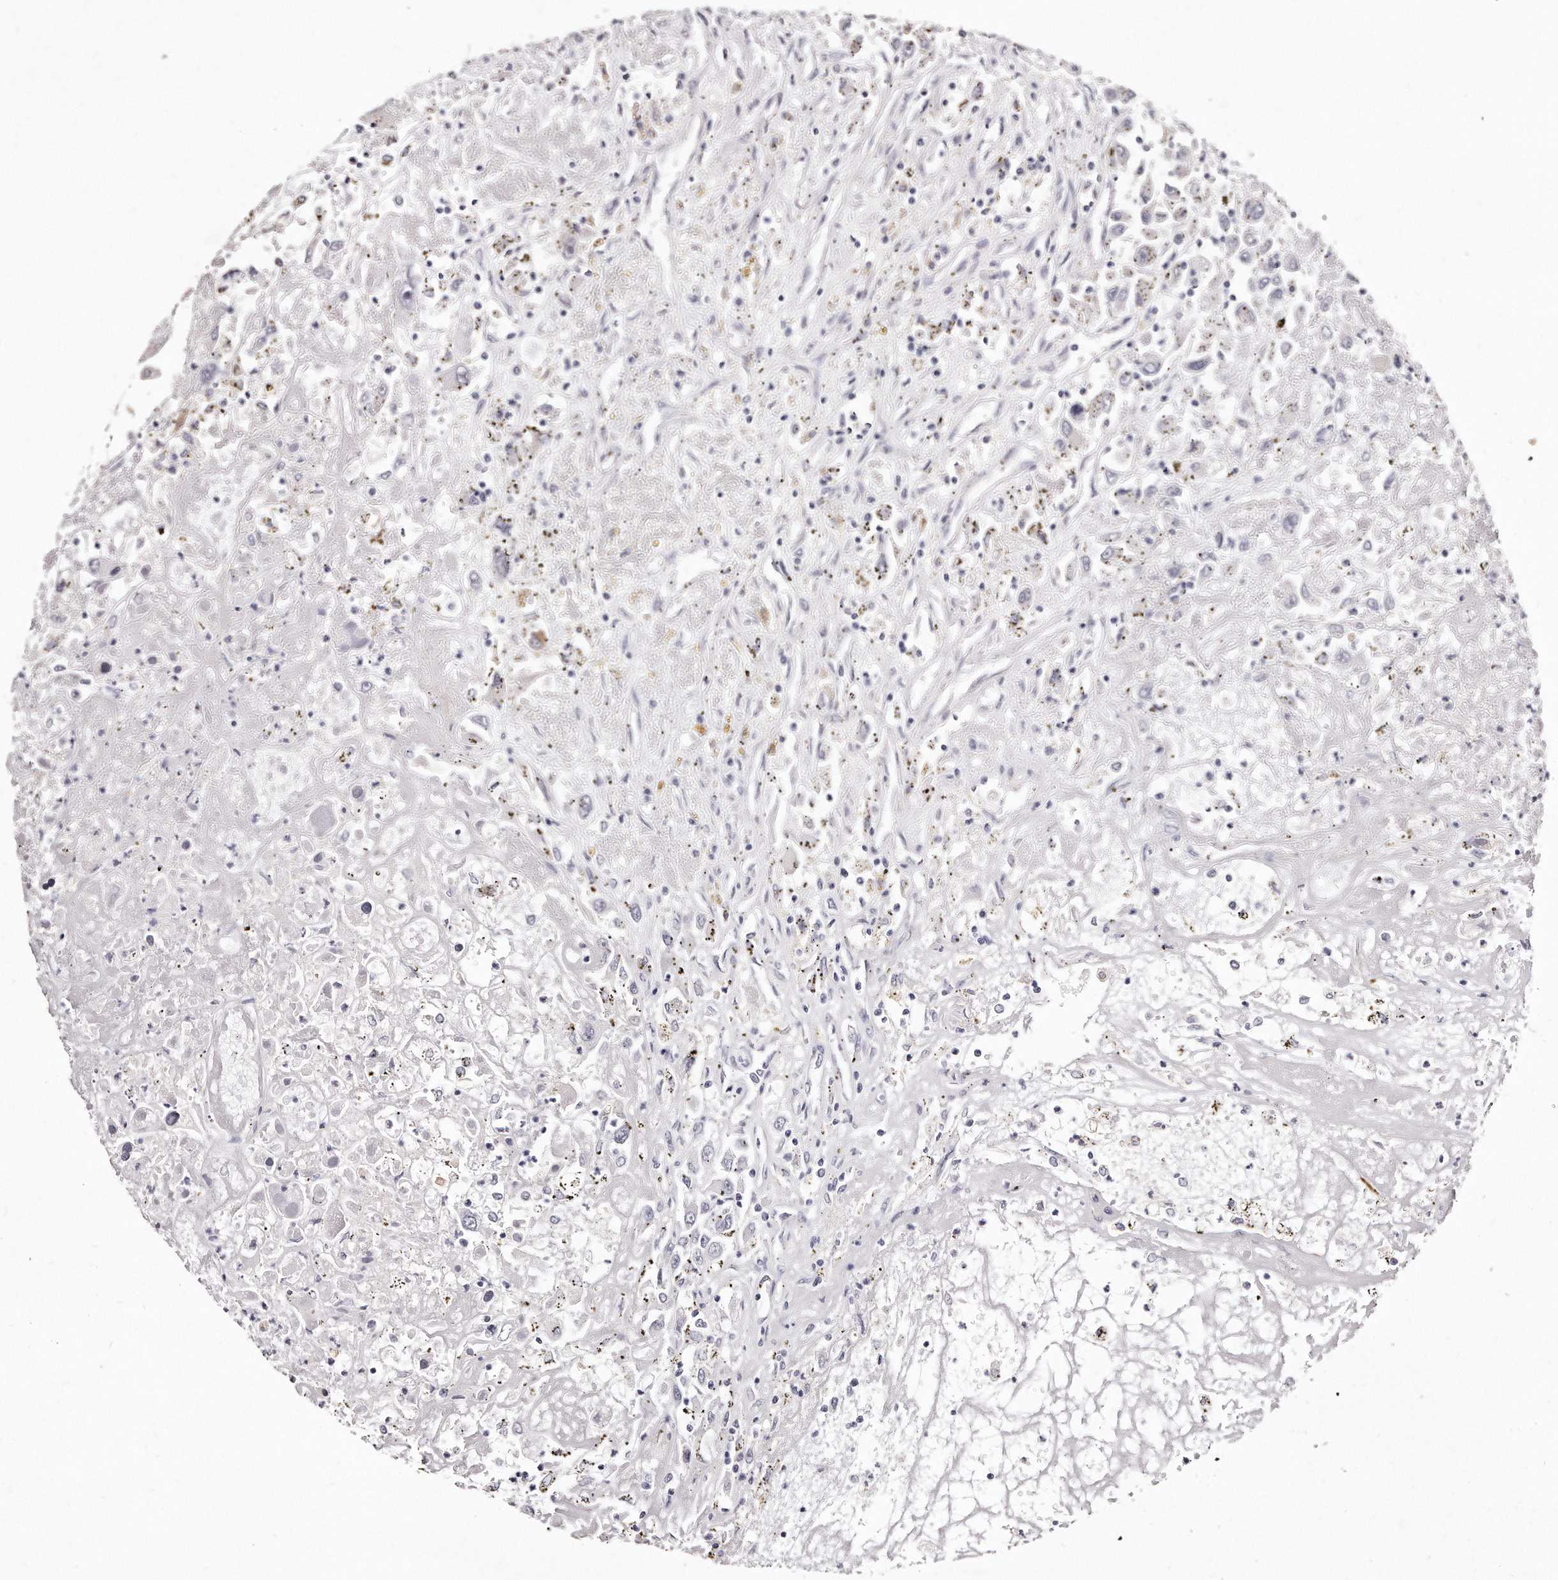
{"staining": {"intensity": "negative", "quantity": "none", "location": "none"}, "tissue": "renal cancer", "cell_type": "Tumor cells", "image_type": "cancer", "snomed": [{"axis": "morphology", "description": "Adenocarcinoma, NOS"}, {"axis": "topography", "description": "Kidney"}], "caption": "IHC of human renal cancer (adenocarcinoma) exhibits no positivity in tumor cells.", "gene": "GDA", "patient": {"sex": "female", "age": 52}}